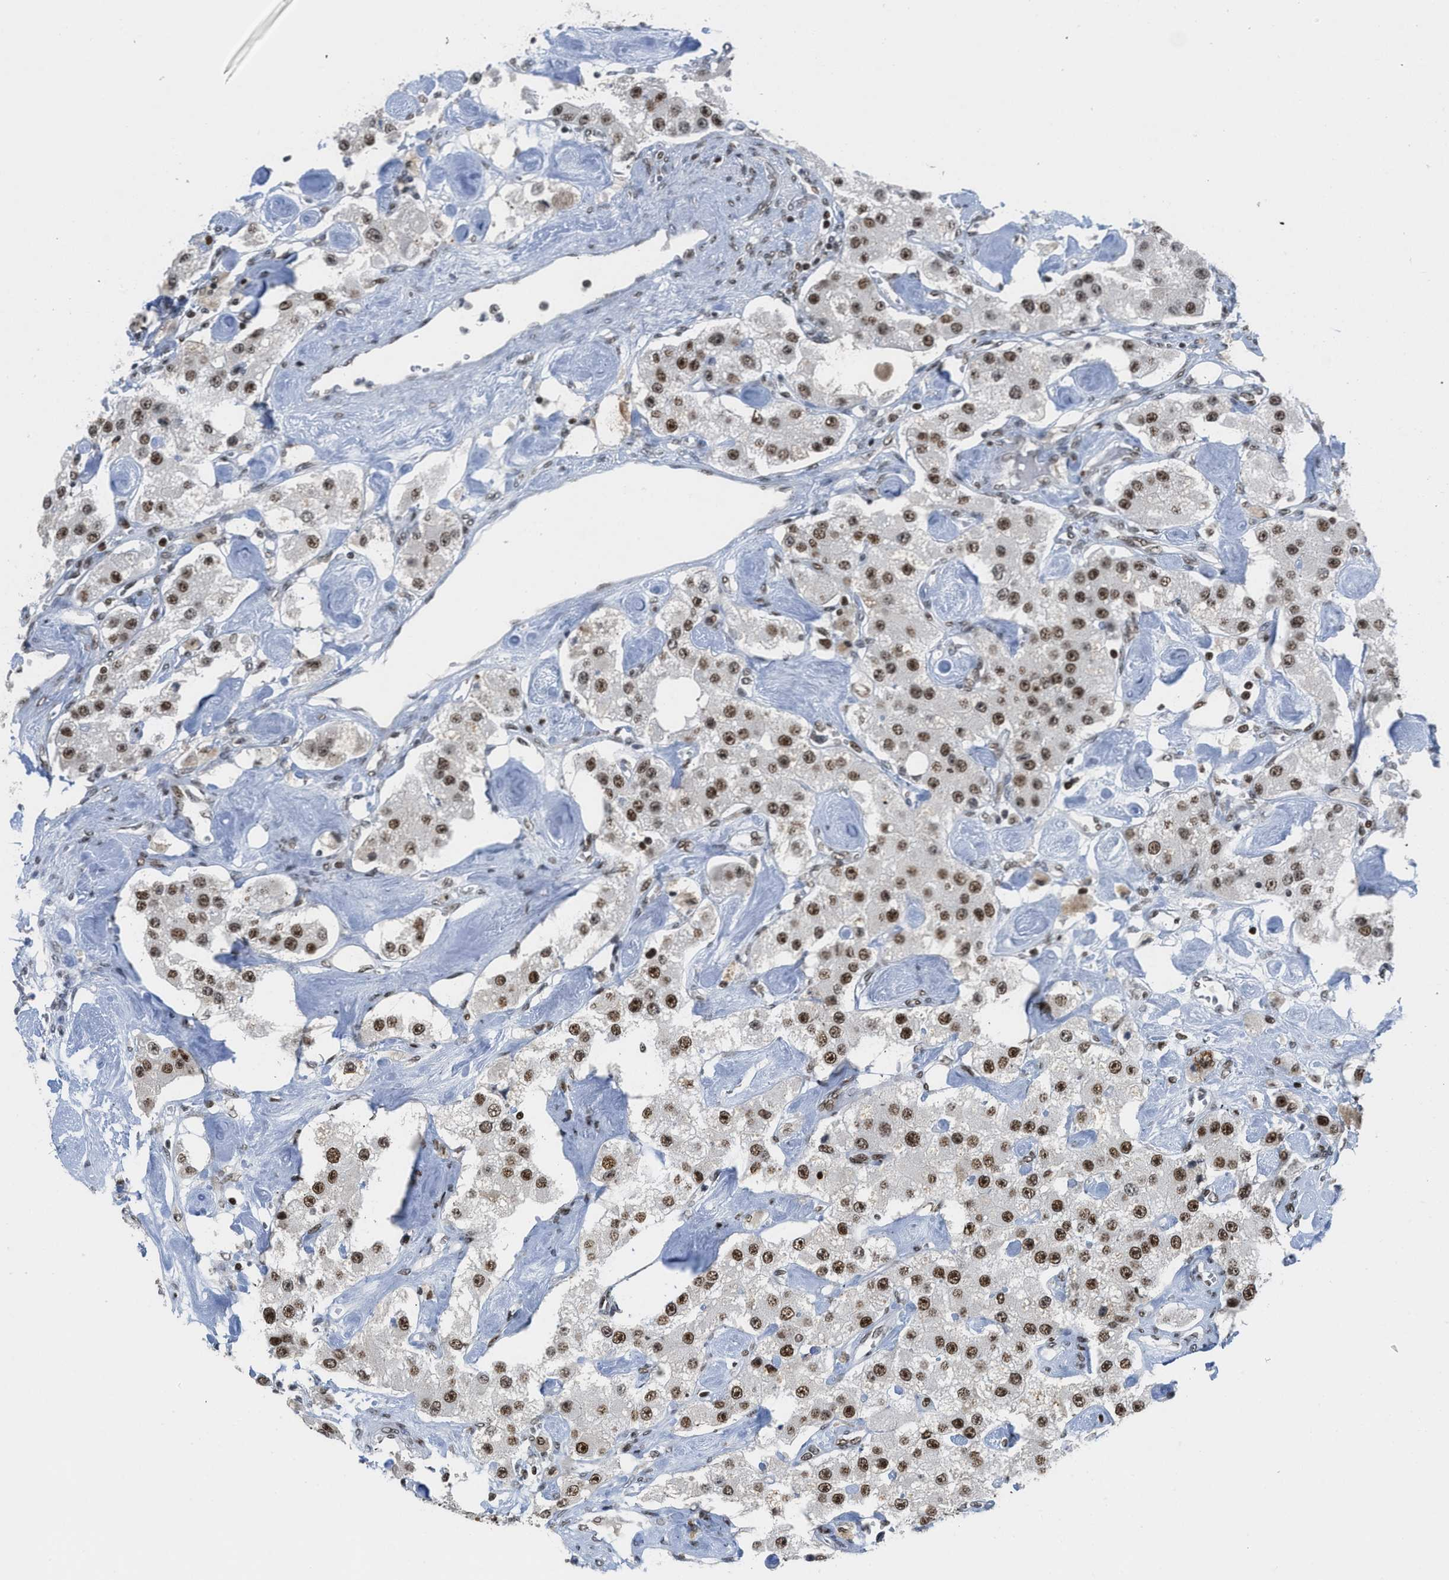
{"staining": {"intensity": "strong", "quantity": ">75%", "location": "nuclear"}, "tissue": "carcinoid", "cell_type": "Tumor cells", "image_type": "cancer", "snomed": [{"axis": "morphology", "description": "Carcinoid, malignant, NOS"}, {"axis": "topography", "description": "Pancreas"}], "caption": "Immunohistochemistry (IHC) of human carcinoid (malignant) shows high levels of strong nuclear positivity in about >75% of tumor cells.", "gene": "RAD51B", "patient": {"sex": "male", "age": 41}}